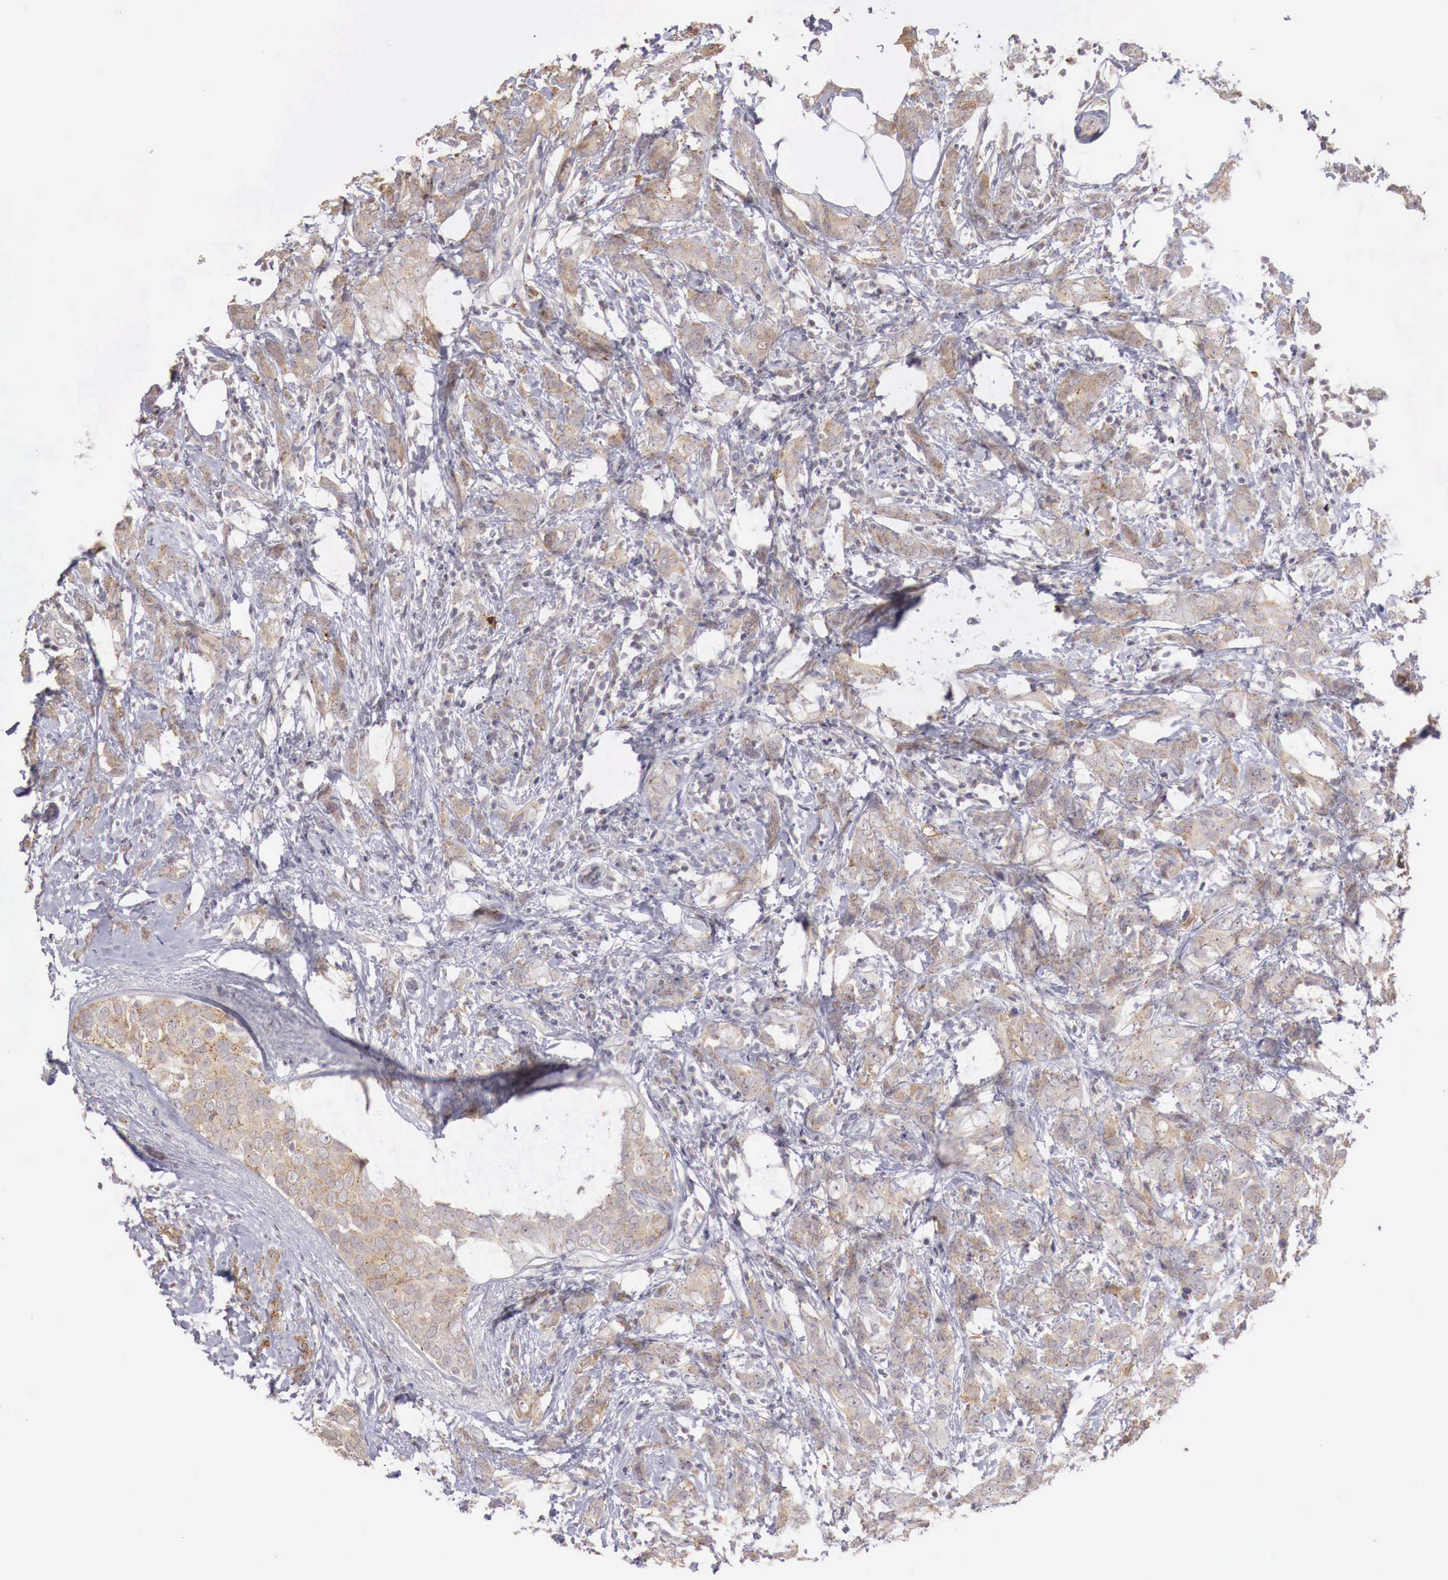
{"staining": {"intensity": "weak", "quantity": ">75%", "location": "cytoplasmic/membranous"}, "tissue": "breast cancer", "cell_type": "Tumor cells", "image_type": "cancer", "snomed": [{"axis": "morphology", "description": "Duct carcinoma"}, {"axis": "topography", "description": "Breast"}], "caption": "Immunohistochemical staining of breast cancer demonstrates low levels of weak cytoplasmic/membranous protein expression in about >75% of tumor cells.", "gene": "TBC1D9", "patient": {"sex": "female", "age": 53}}